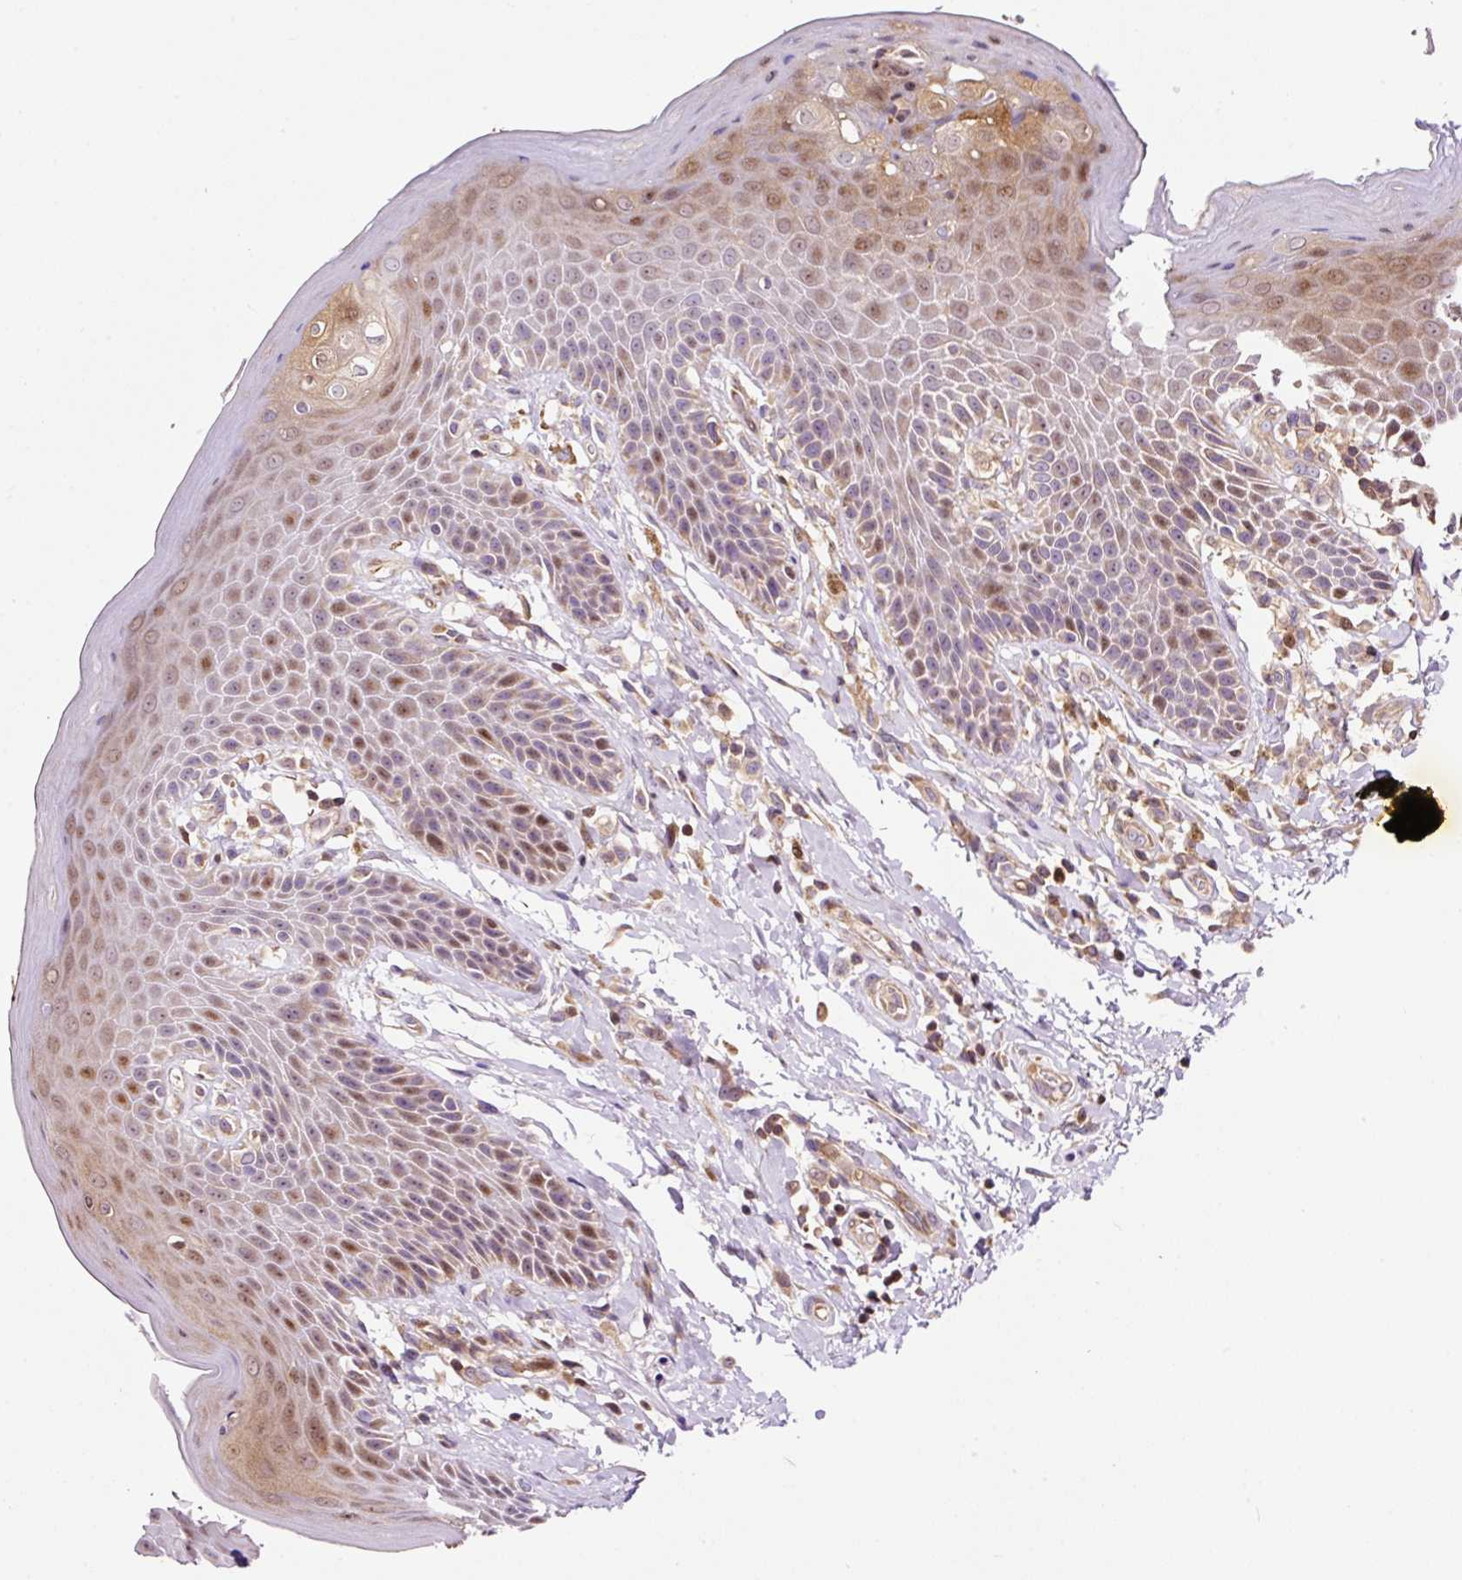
{"staining": {"intensity": "moderate", "quantity": "25%-75%", "location": "cytoplasmic/membranous,nuclear"}, "tissue": "skin", "cell_type": "Epidermal cells", "image_type": "normal", "snomed": [{"axis": "morphology", "description": "Normal tissue, NOS"}, {"axis": "topography", "description": "Peripheral nerve tissue"}], "caption": "Protein staining of unremarkable skin reveals moderate cytoplasmic/membranous,nuclear positivity in approximately 25%-75% of epidermal cells.", "gene": "BOLA3", "patient": {"sex": "male", "age": 51}}